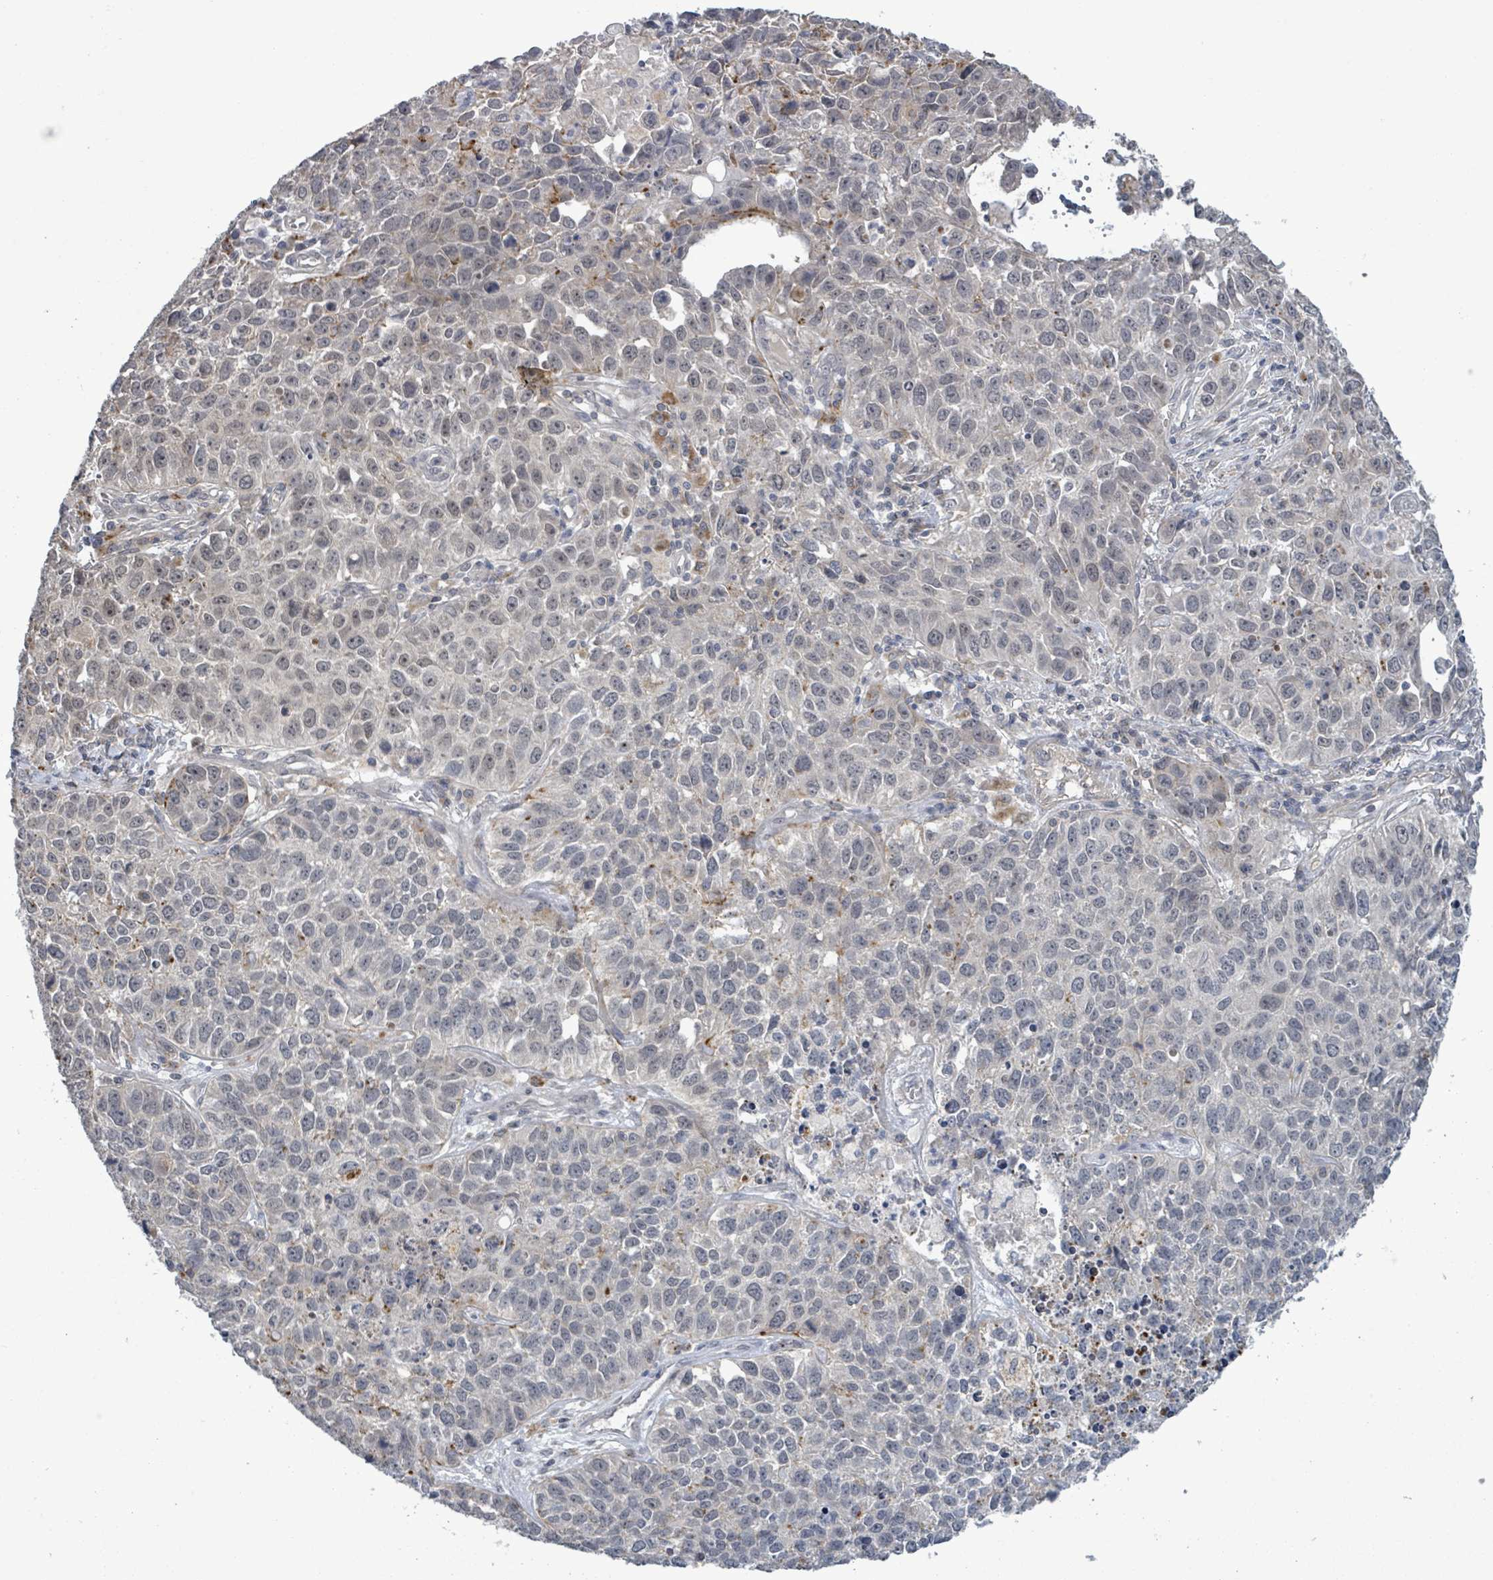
{"staining": {"intensity": "negative", "quantity": "none", "location": "none"}, "tissue": "lung cancer", "cell_type": "Tumor cells", "image_type": "cancer", "snomed": [{"axis": "morphology", "description": "Squamous cell carcinoma, NOS"}, {"axis": "topography", "description": "Lung"}], "caption": "An immunohistochemistry image of lung cancer is shown. There is no staining in tumor cells of lung cancer. (DAB (3,3'-diaminobenzidine) IHC, high magnification).", "gene": "AMMECR1", "patient": {"sex": "male", "age": 76}}